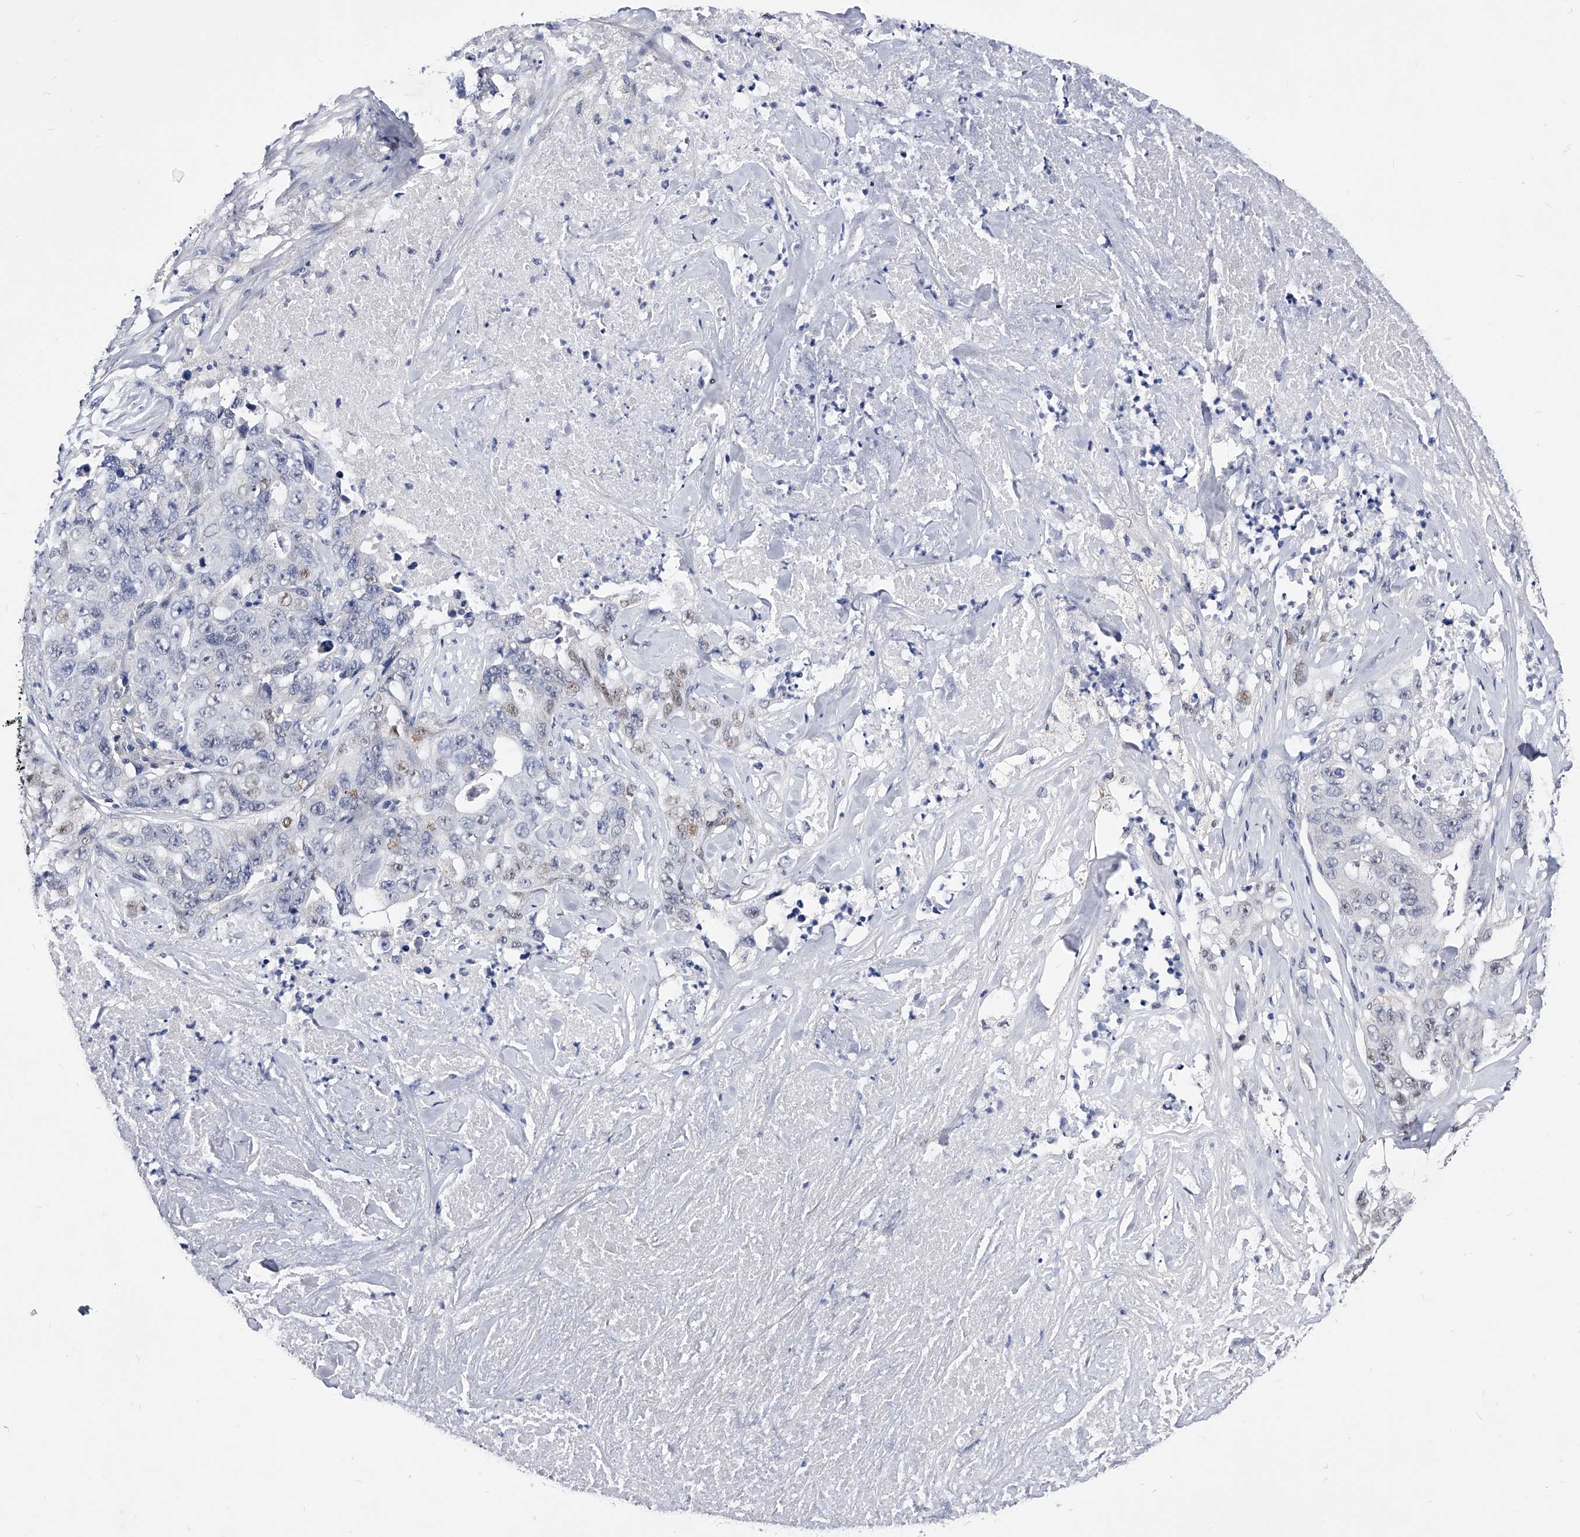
{"staining": {"intensity": "negative", "quantity": "none", "location": "none"}, "tissue": "lung cancer", "cell_type": "Tumor cells", "image_type": "cancer", "snomed": [{"axis": "morphology", "description": "Adenocarcinoma, NOS"}, {"axis": "topography", "description": "Lung"}], "caption": "Immunohistochemistry (IHC) micrograph of adenocarcinoma (lung) stained for a protein (brown), which demonstrates no expression in tumor cells.", "gene": "ZNF529", "patient": {"sex": "female", "age": 51}}